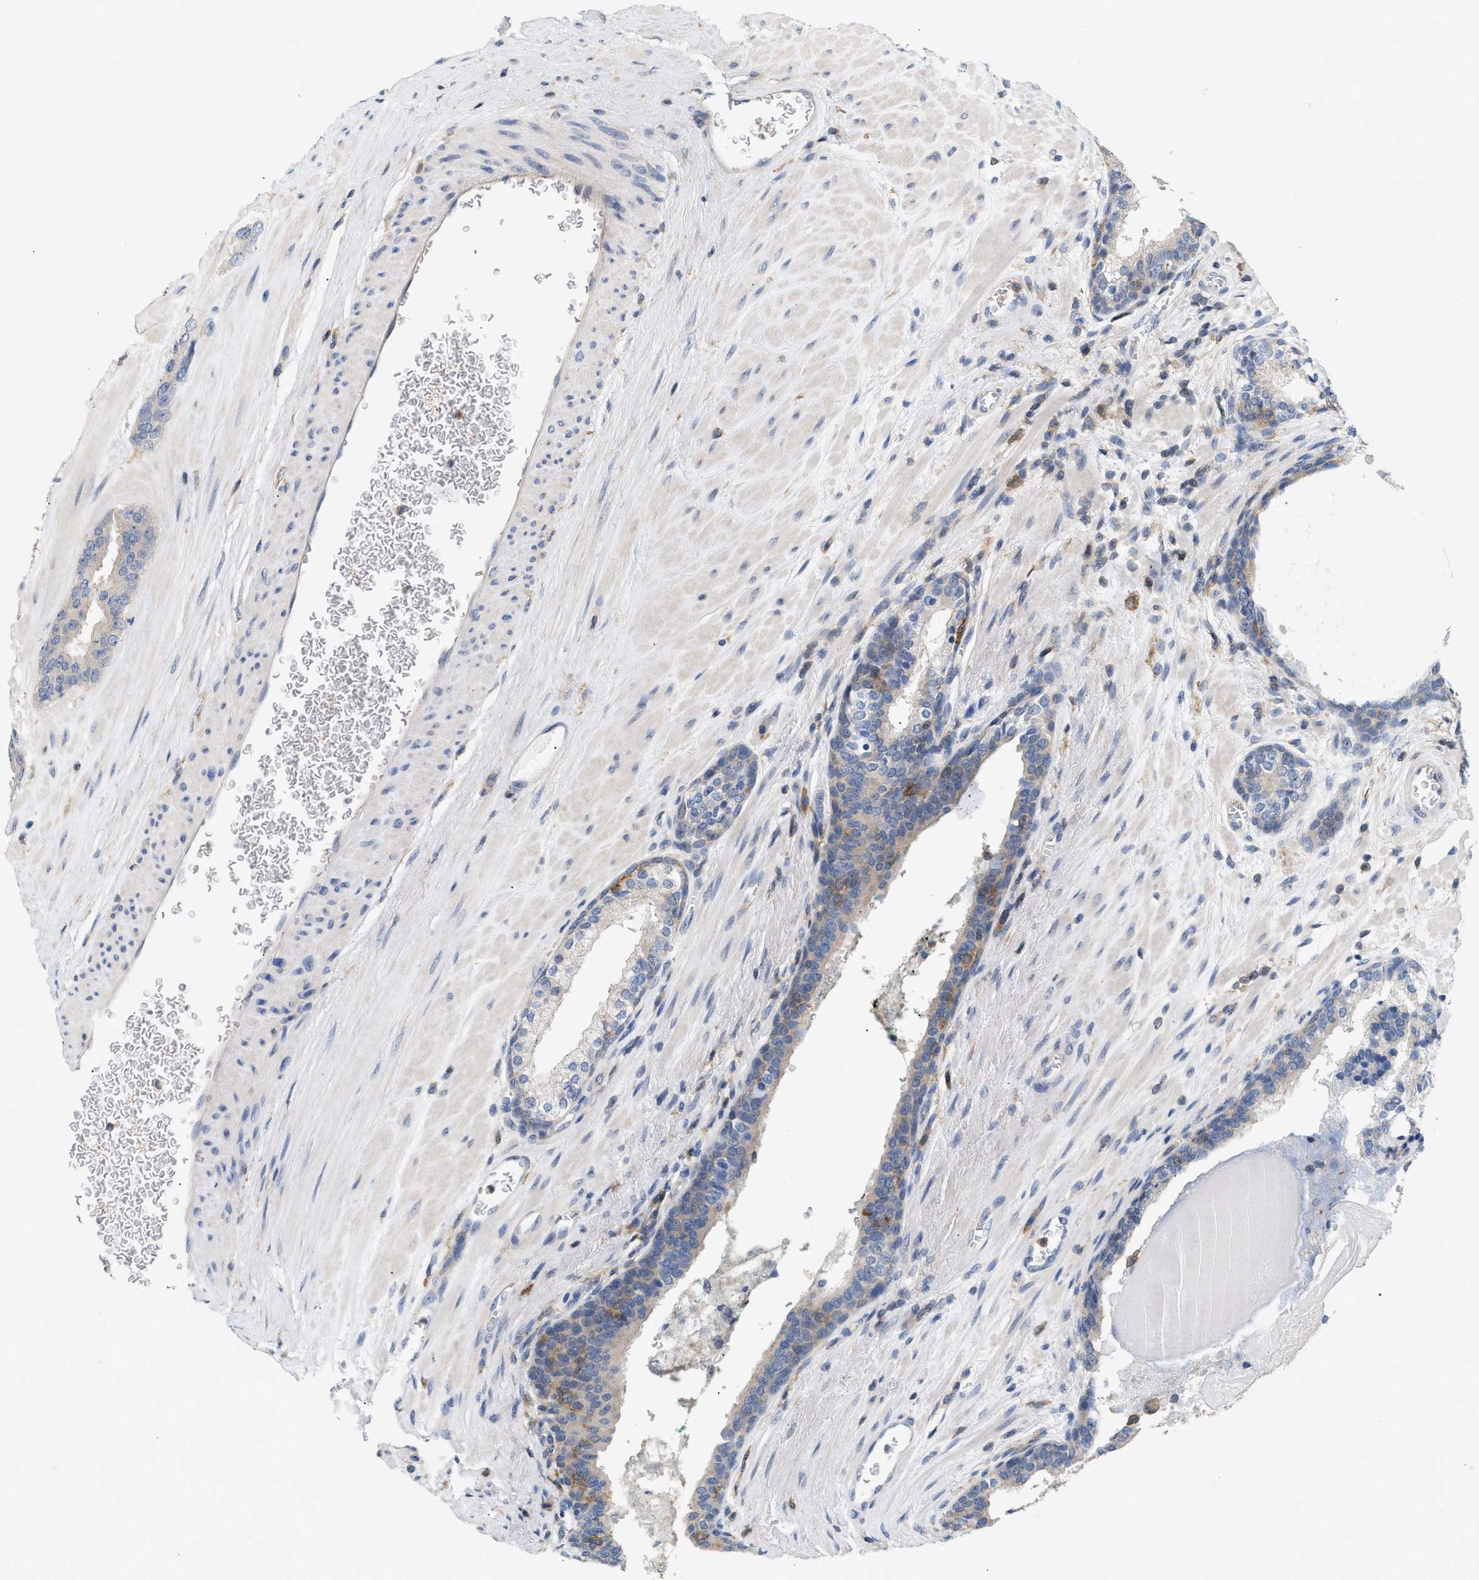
{"staining": {"intensity": "negative", "quantity": "none", "location": "none"}, "tissue": "prostate cancer", "cell_type": "Tumor cells", "image_type": "cancer", "snomed": [{"axis": "morphology", "description": "Adenocarcinoma, High grade"}, {"axis": "topography", "description": "Prostate"}], "caption": "The immunohistochemistry histopathology image has no significant positivity in tumor cells of adenocarcinoma (high-grade) (prostate) tissue.", "gene": "DBNL", "patient": {"sex": "male", "age": 60}}